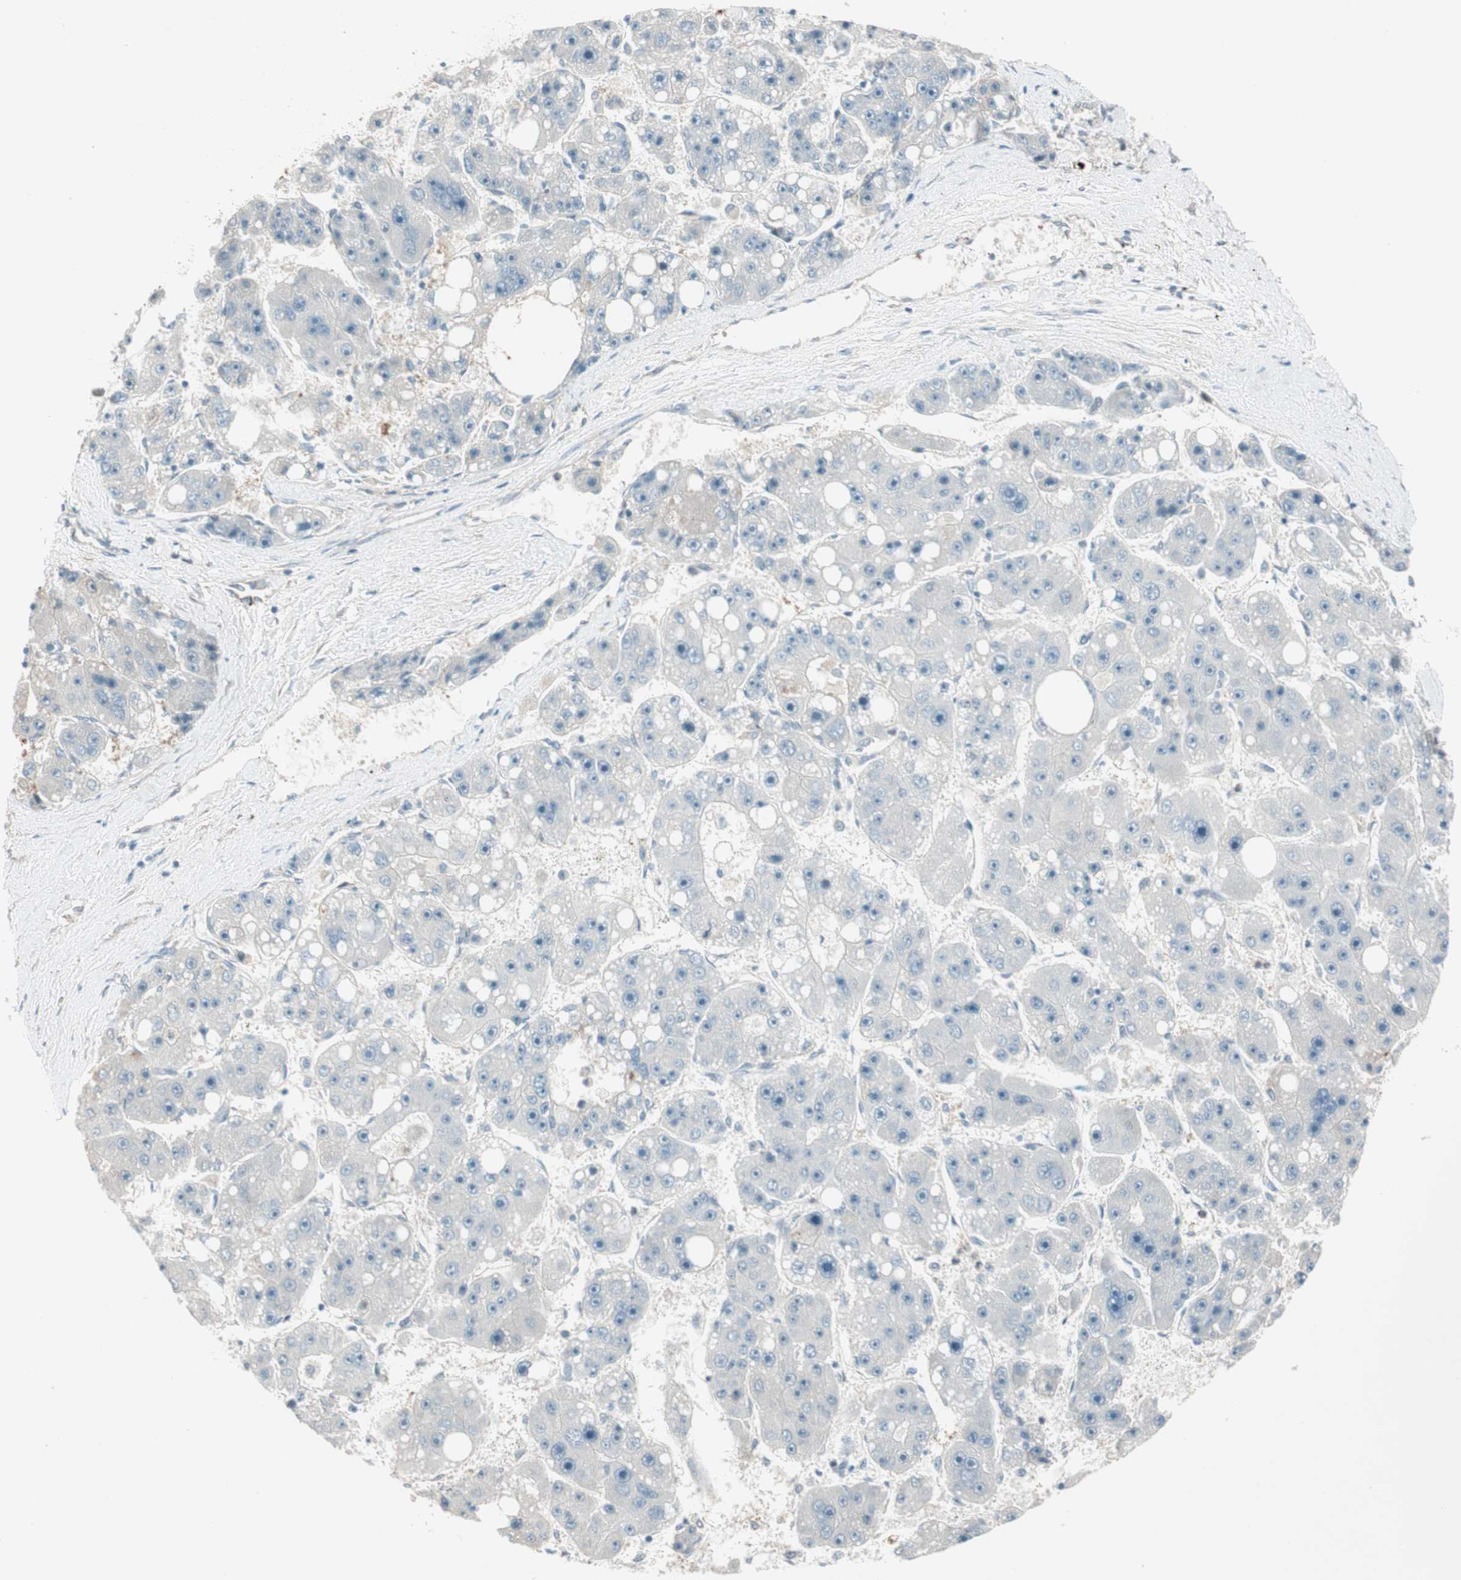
{"staining": {"intensity": "negative", "quantity": "none", "location": "none"}, "tissue": "liver cancer", "cell_type": "Tumor cells", "image_type": "cancer", "snomed": [{"axis": "morphology", "description": "Carcinoma, Hepatocellular, NOS"}, {"axis": "topography", "description": "Liver"}], "caption": "Hepatocellular carcinoma (liver) stained for a protein using immunohistochemistry exhibits no positivity tumor cells.", "gene": "CGRRF1", "patient": {"sex": "female", "age": 61}}